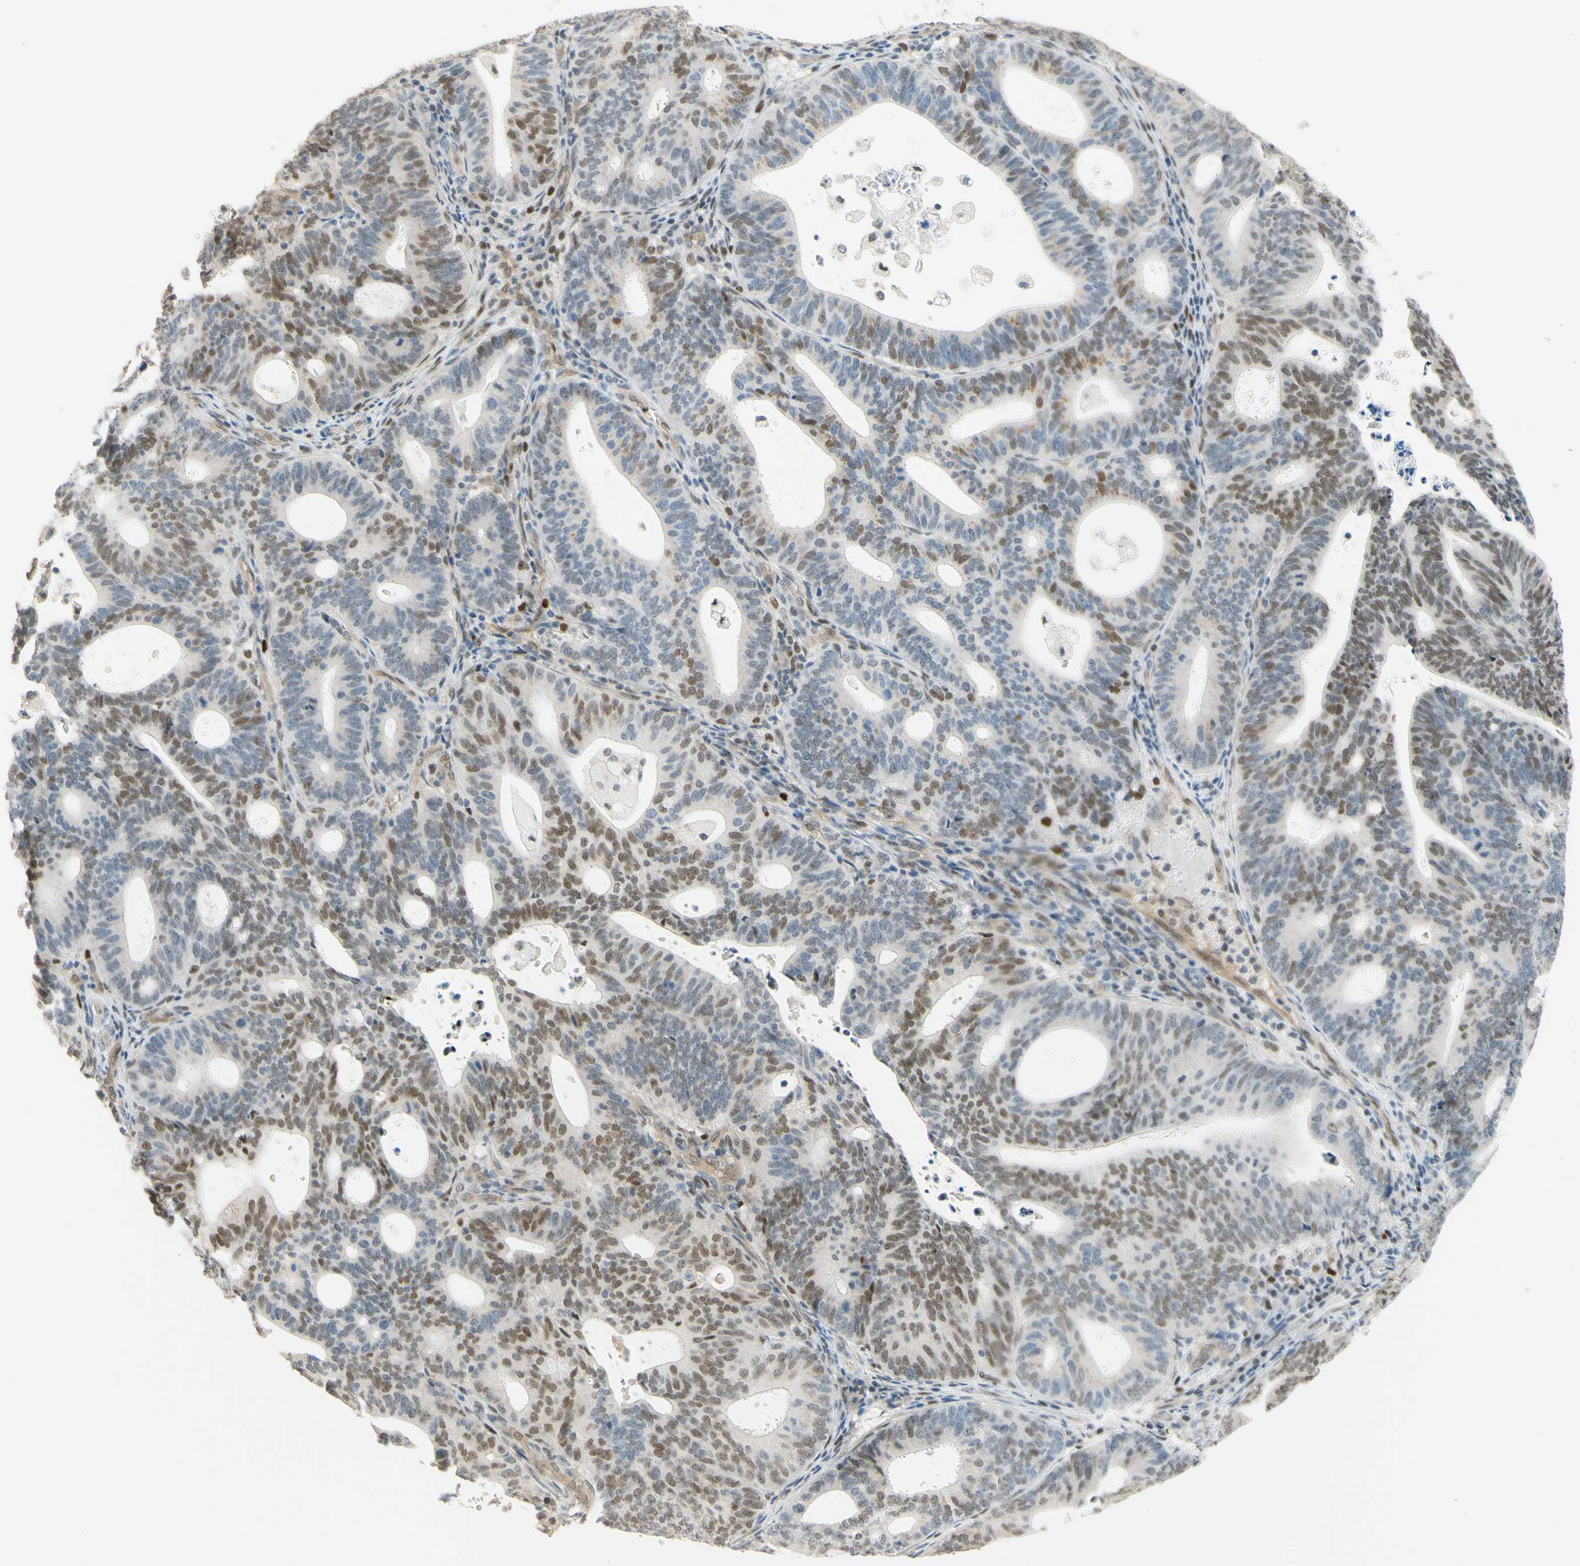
{"staining": {"intensity": "moderate", "quantity": "25%-75%", "location": "nuclear"}, "tissue": "endometrial cancer", "cell_type": "Tumor cells", "image_type": "cancer", "snomed": [{"axis": "morphology", "description": "Adenocarcinoma, NOS"}, {"axis": "topography", "description": "Uterus"}], "caption": "Adenocarcinoma (endometrial) tissue displays moderate nuclear staining in approximately 25%-75% of tumor cells, visualized by immunohistochemistry.", "gene": "POLB", "patient": {"sex": "female", "age": 83}}